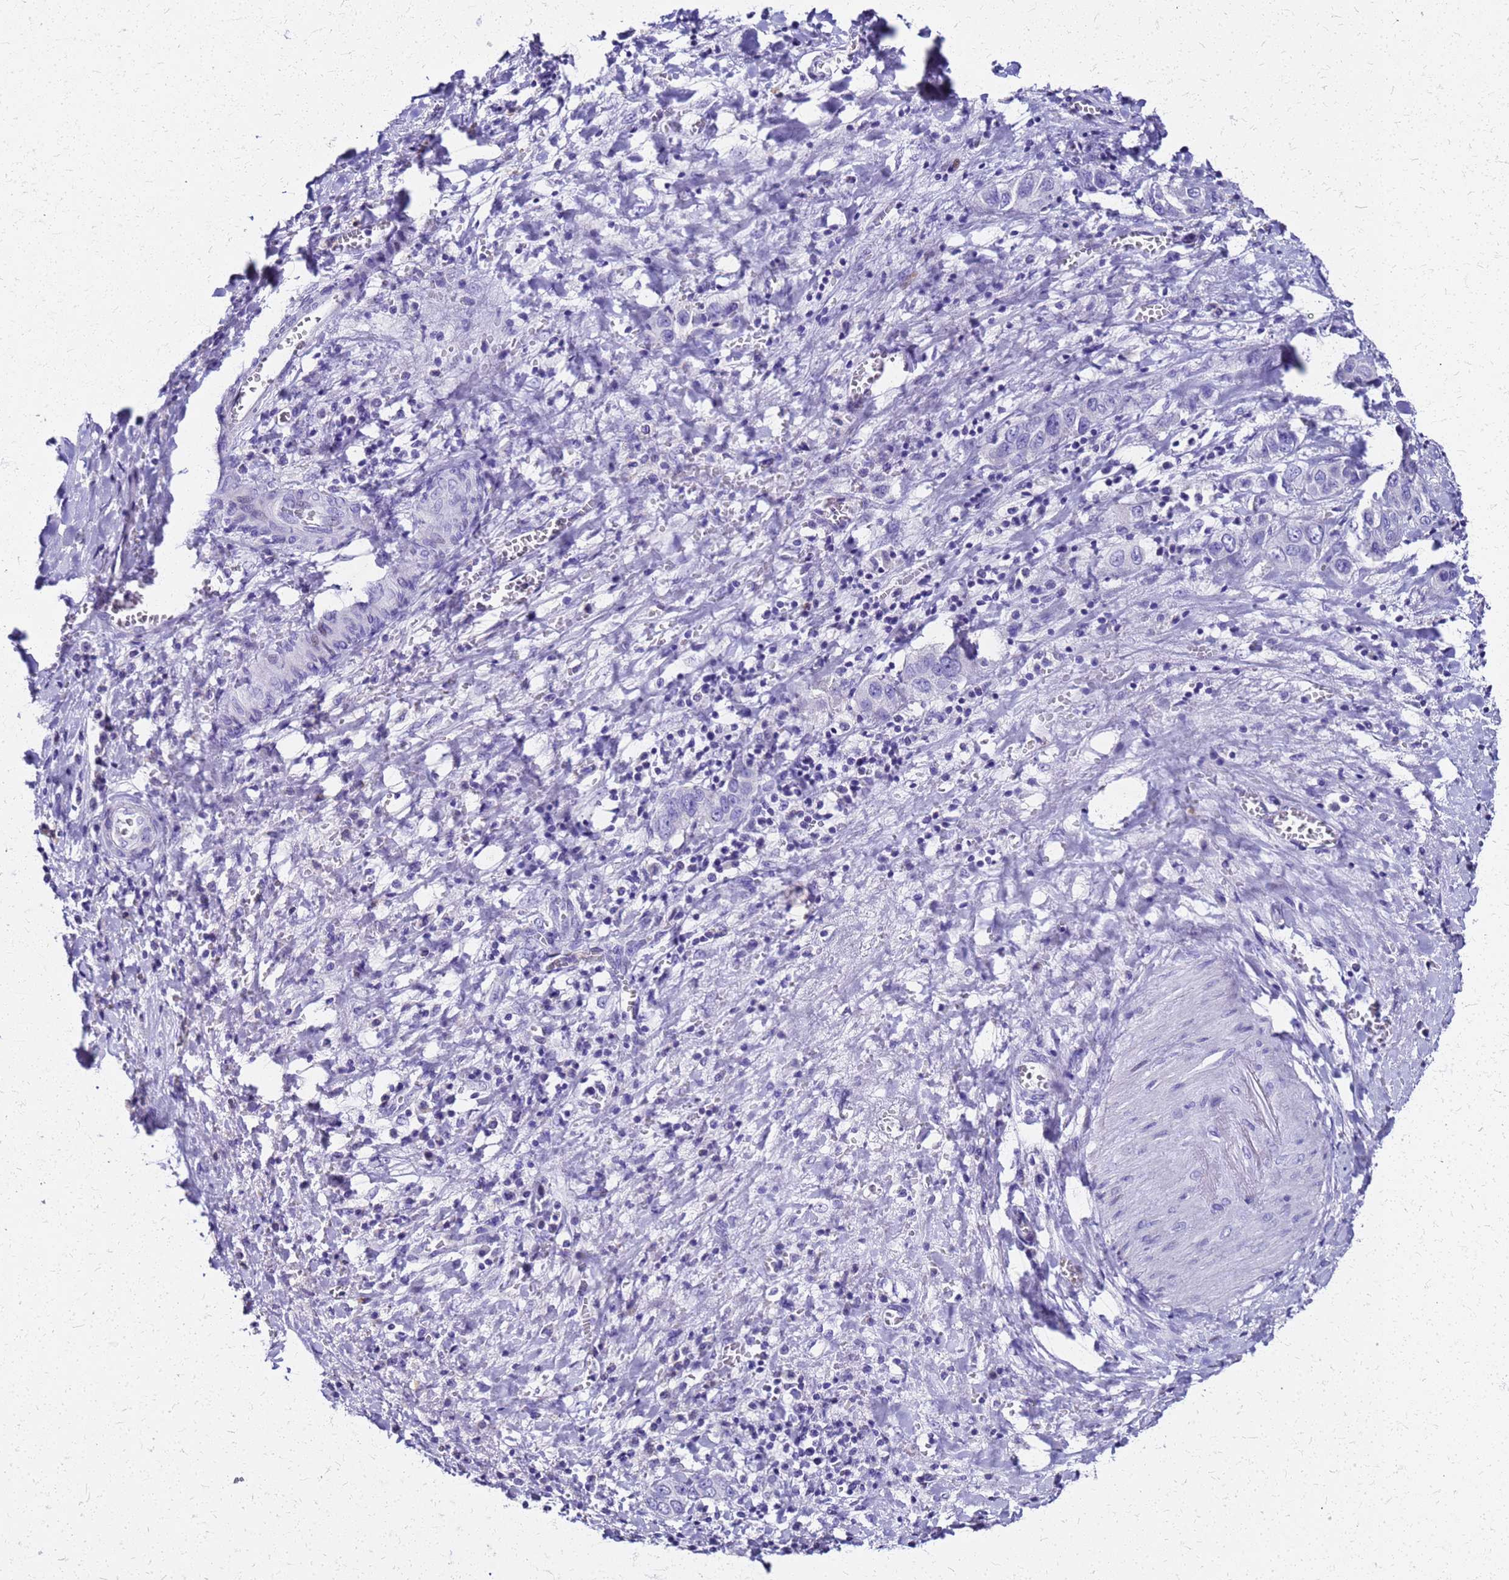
{"staining": {"intensity": "negative", "quantity": "none", "location": "none"}, "tissue": "liver cancer", "cell_type": "Tumor cells", "image_type": "cancer", "snomed": [{"axis": "morphology", "description": "Cholangiocarcinoma"}, {"axis": "topography", "description": "Liver"}], "caption": "Liver cholangiocarcinoma was stained to show a protein in brown. There is no significant staining in tumor cells.", "gene": "SMIM21", "patient": {"sex": "female", "age": 52}}